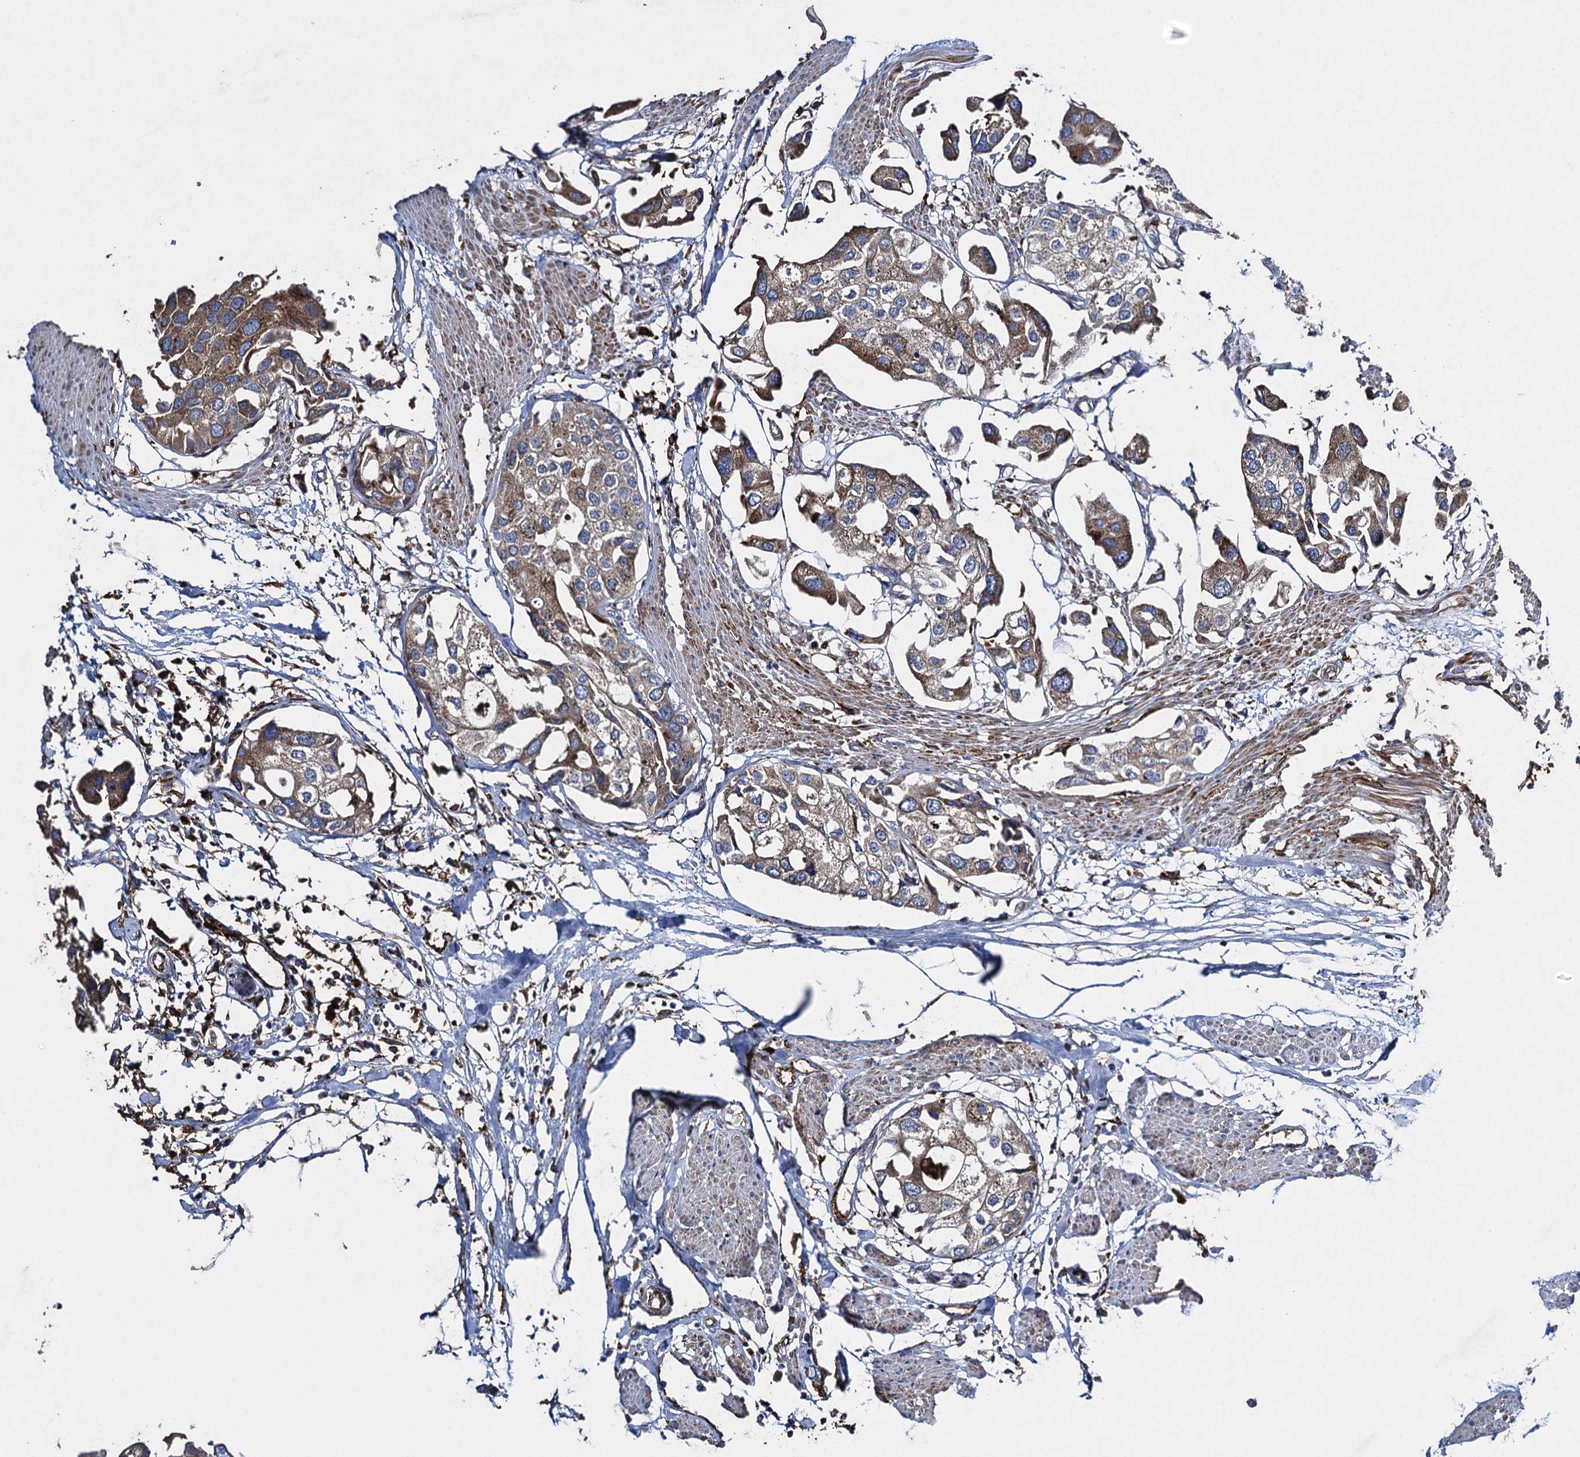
{"staining": {"intensity": "moderate", "quantity": ">75%", "location": "cytoplasmic/membranous"}, "tissue": "urothelial cancer", "cell_type": "Tumor cells", "image_type": "cancer", "snomed": [{"axis": "morphology", "description": "Urothelial carcinoma, High grade"}, {"axis": "topography", "description": "Urinary bladder"}], "caption": "Moderate cytoplasmic/membranous positivity for a protein is appreciated in approximately >75% of tumor cells of urothelial cancer using immunohistochemistry (IHC).", "gene": "TXNDC11", "patient": {"sex": "male", "age": 64}}